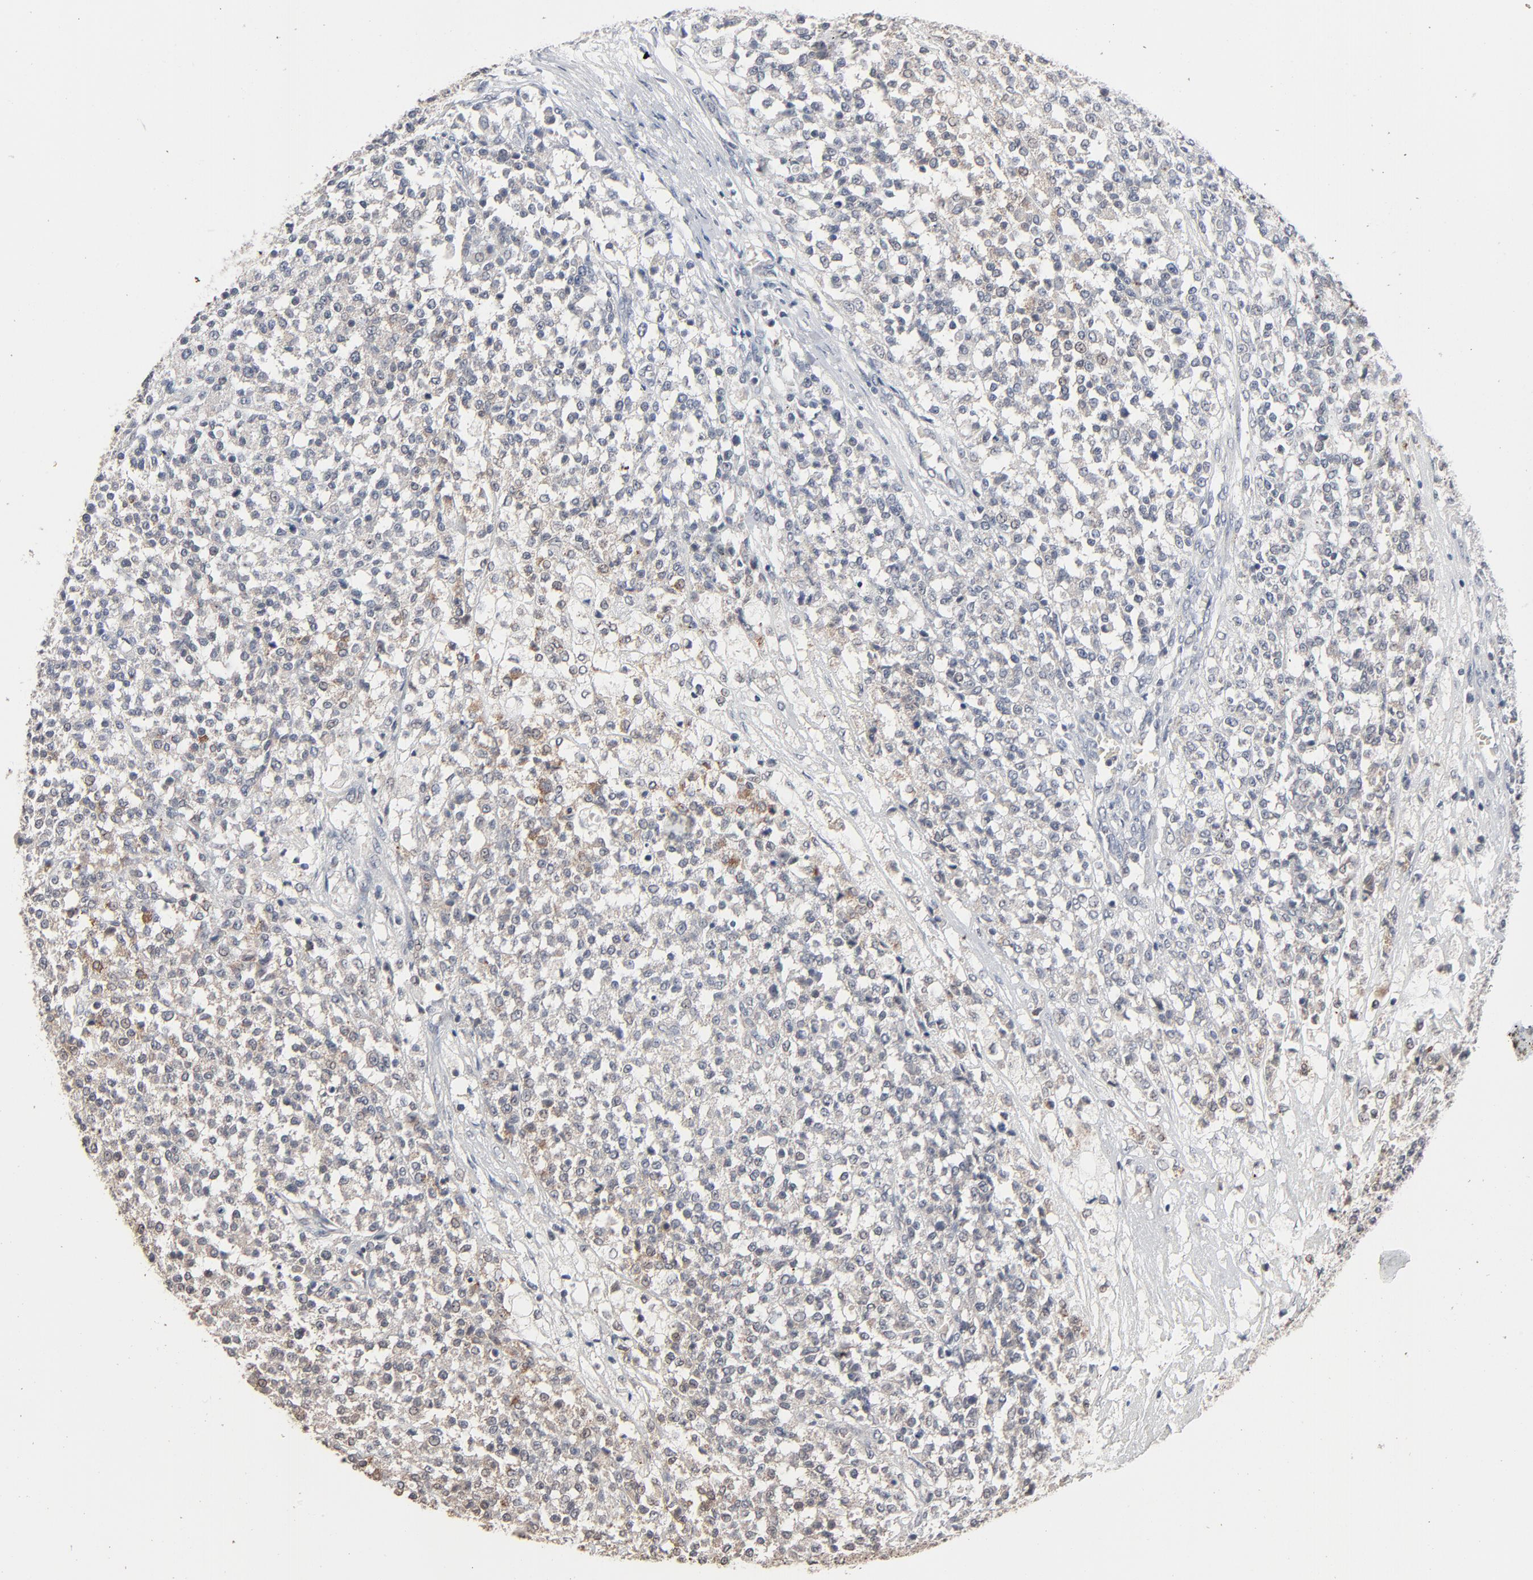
{"staining": {"intensity": "weak", "quantity": "<25%", "location": "cytoplasmic/membranous"}, "tissue": "testis cancer", "cell_type": "Tumor cells", "image_type": "cancer", "snomed": [{"axis": "morphology", "description": "Seminoma, NOS"}, {"axis": "topography", "description": "Testis"}], "caption": "Testis cancer was stained to show a protein in brown. There is no significant positivity in tumor cells. (Stains: DAB immunohistochemistry with hematoxylin counter stain, Microscopy: brightfield microscopy at high magnification).", "gene": "ZNF419", "patient": {"sex": "male", "age": 59}}